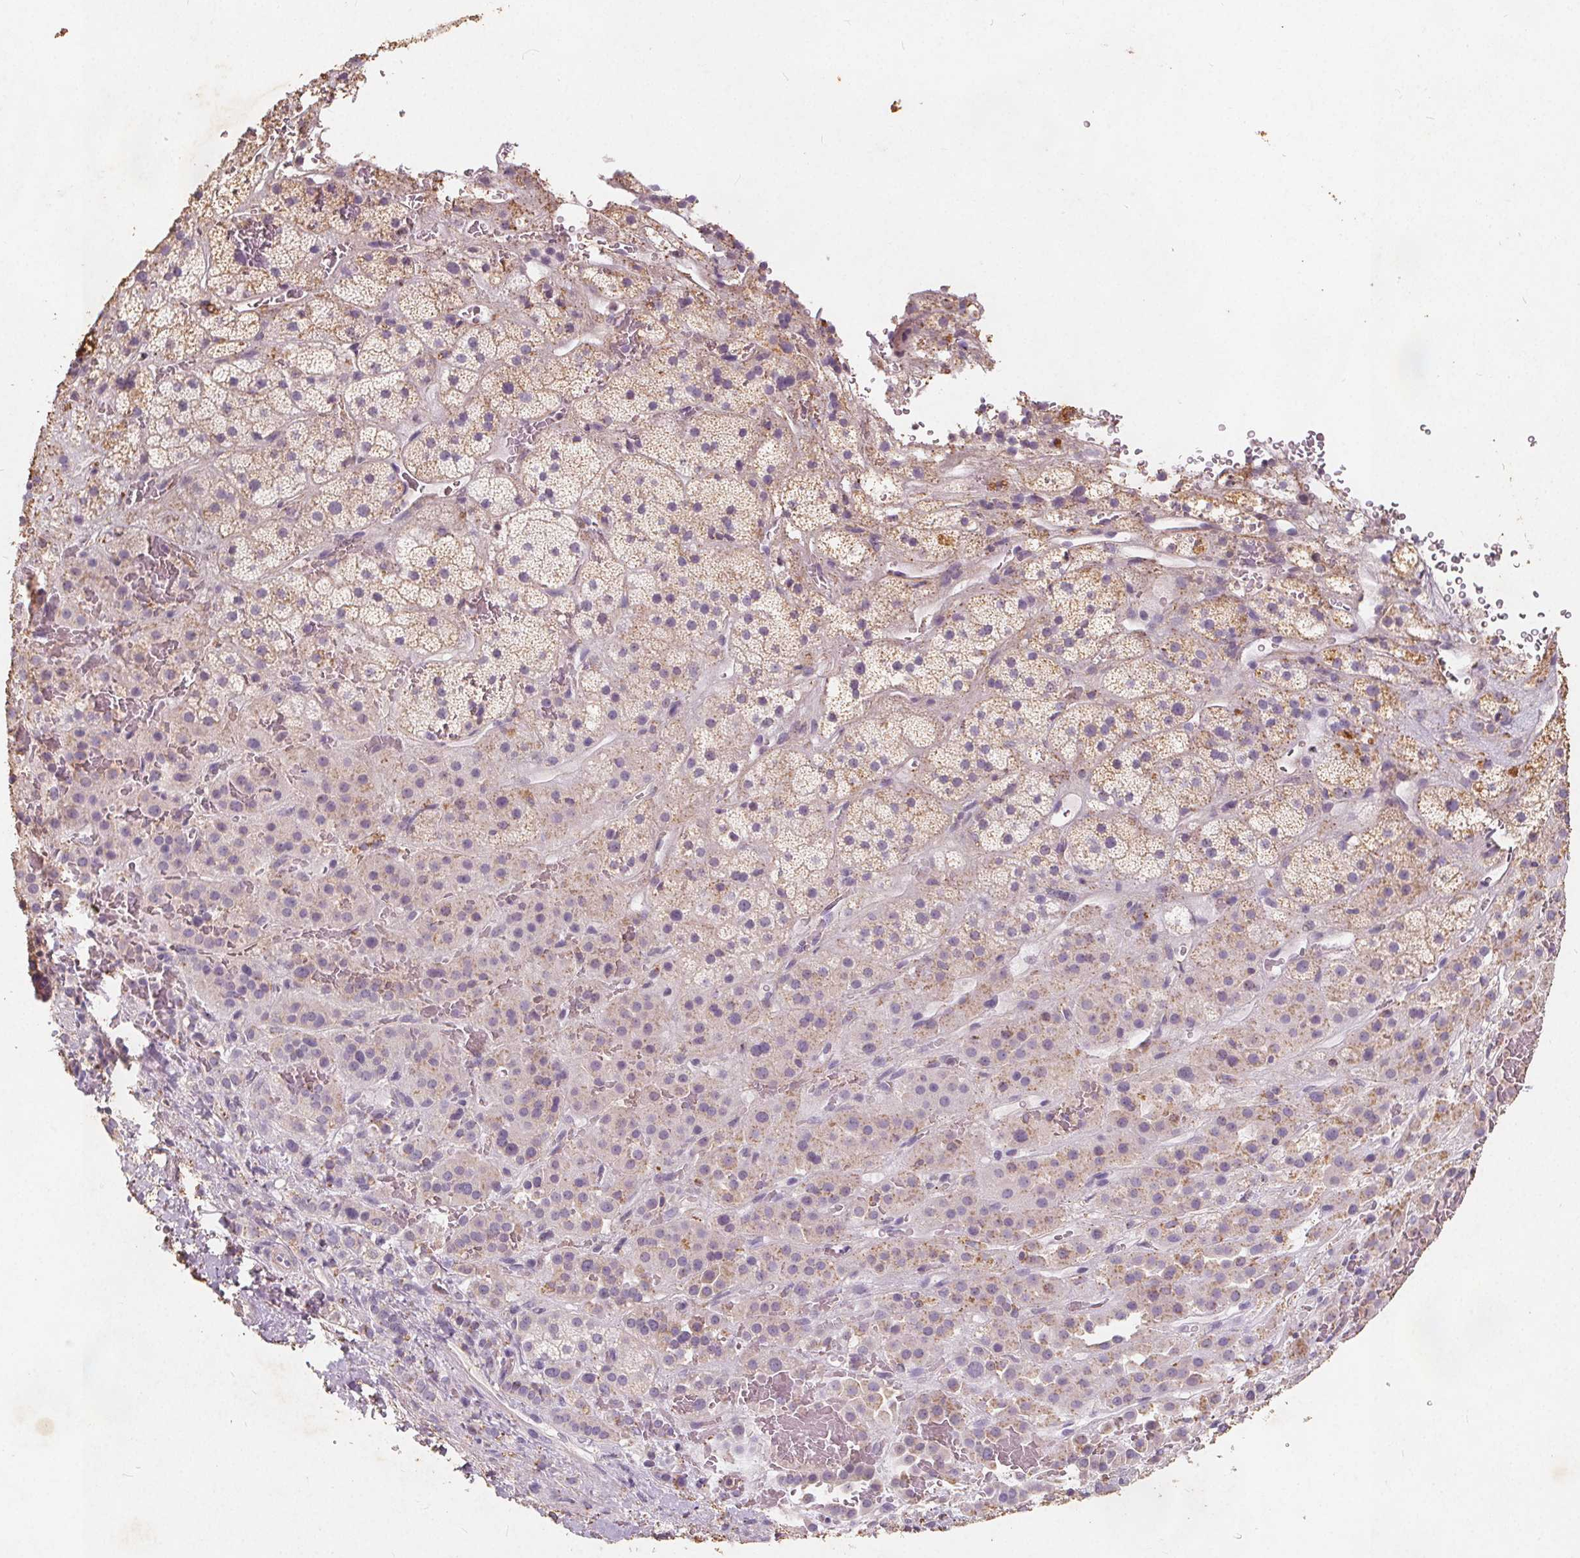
{"staining": {"intensity": "moderate", "quantity": "<25%", "location": "cytoplasmic/membranous"}, "tissue": "adrenal gland", "cell_type": "Glandular cells", "image_type": "normal", "snomed": [{"axis": "morphology", "description": "Normal tissue, NOS"}, {"axis": "topography", "description": "Adrenal gland"}], "caption": "This photomicrograph demonstrates IHC staining of normal adrenal gland, with low moderate cytoplasmic/membranous expression in about <25% of glandular cells.", "gene": "C19orf84", "patient": {"sex": "male", "age": 57}}